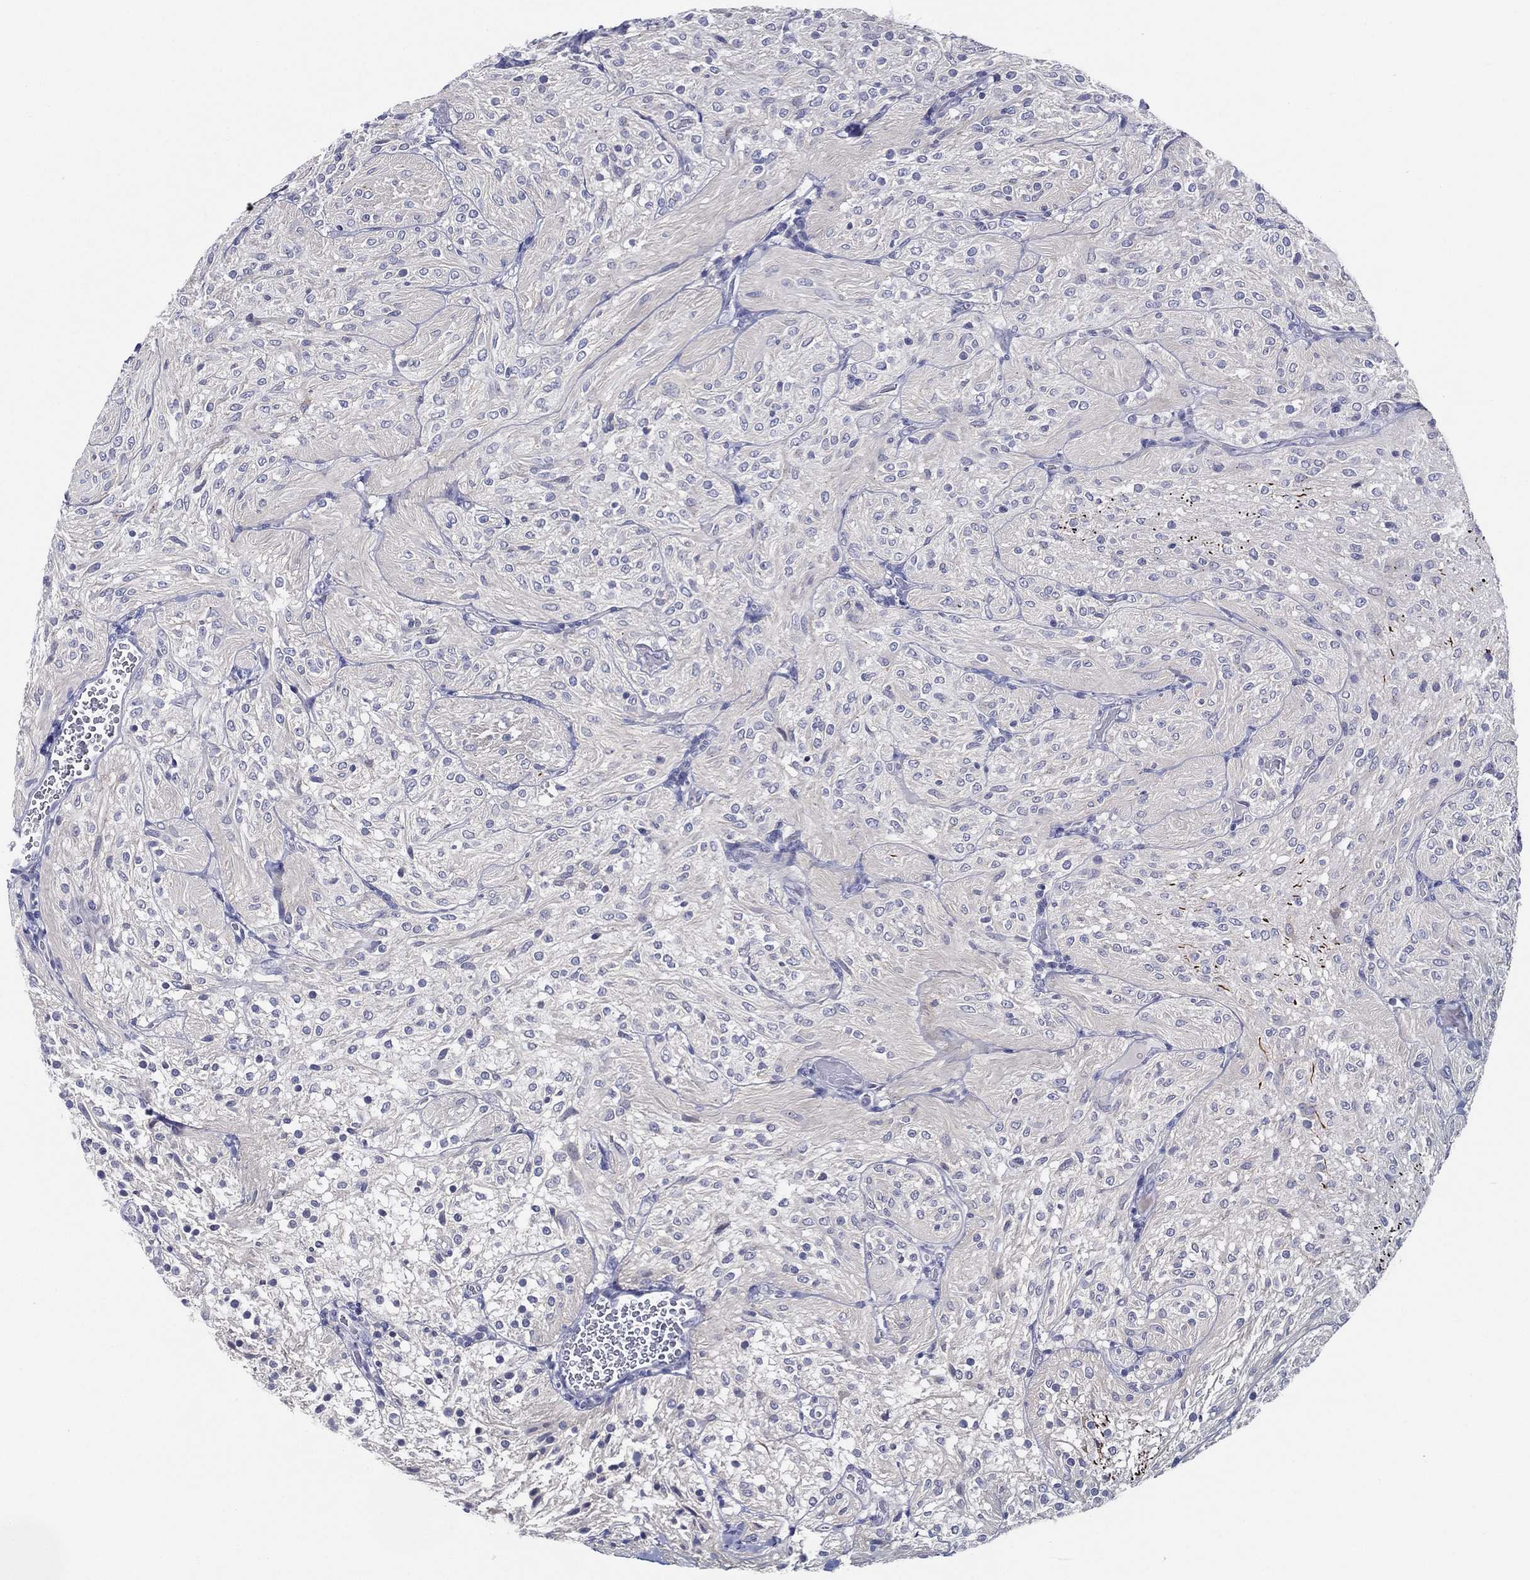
{"staining": {"intensity": "negative", "quantity": "none", "location": "none"}, "tissue": "glioma", "cell_type": "Tumor cells", "image_type": "cancer", "snomed": [{"axis": "morphology", "description": "Glioma, malignant, Low grade"}, {"axis": "topography", "description": "Brain"}], "caption": "Malignant glioma (low-grade) stained for a protein using immunohistochemistry (IHC) exhibits no expression tumor cells.", "gene": "SLC13A4", "patient": {"sex": "male", "age": 3}}